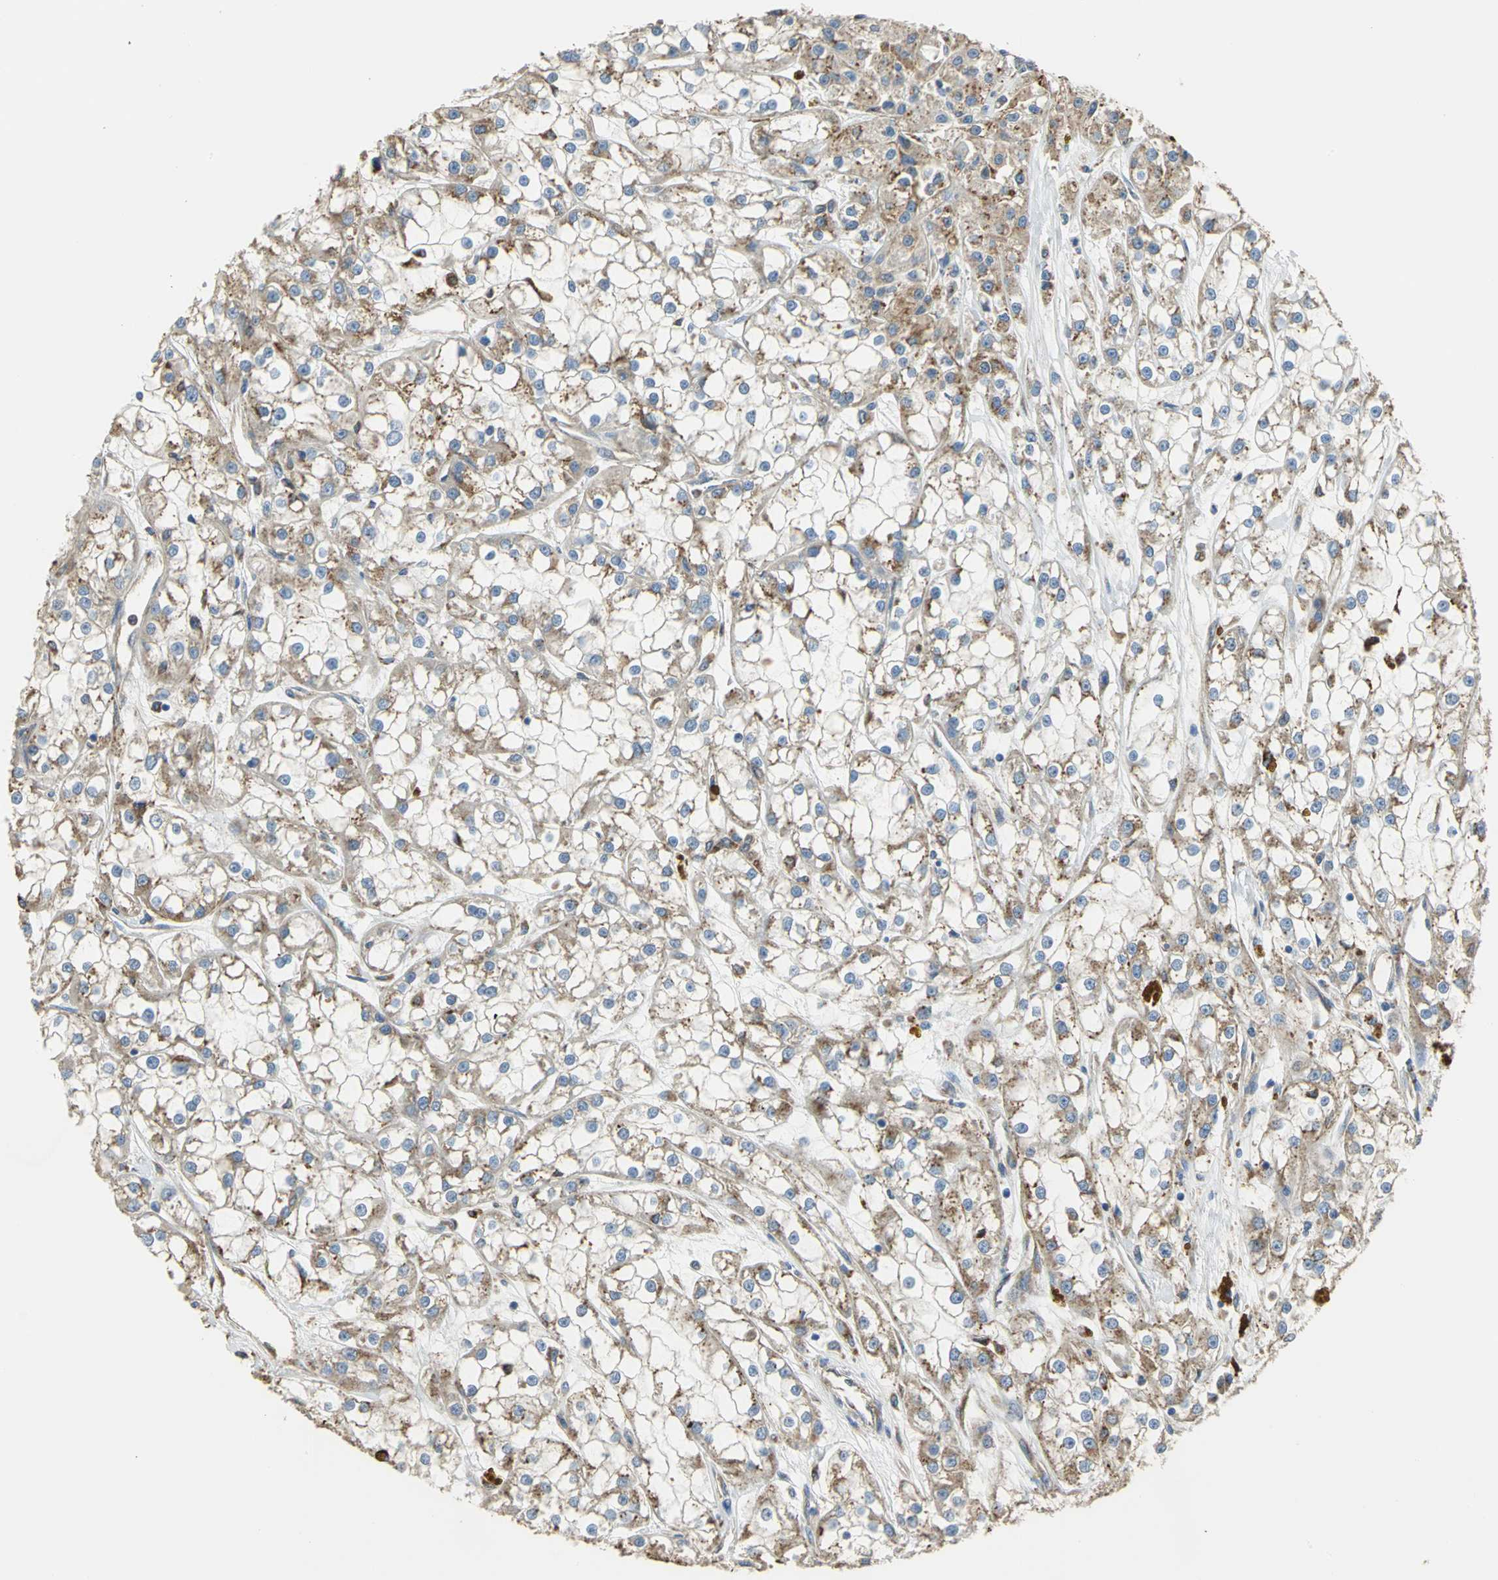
{"staining": {"intensity": "weak", "quantity": "25%-75%", "location": "cytoplasmic/membranous"}, "tissue": "renal cancer", "cell_type": "Tumor cells", "image_type": "cancer", "snomed": [{"axis": "morphology", "description": "Adenocarcinoma, NOS"}, {"axis": "topography", "description": "Kidney"}], "caption": "Adenocarcinoma (renal) tissue displays weak cytoplasmic/membranous staining in approximately 25%-75% of tumor cells, visualized by immunohistochemistry.", "gene": "DIAPH2", "patient": {"sex": "female", "age": 52}}